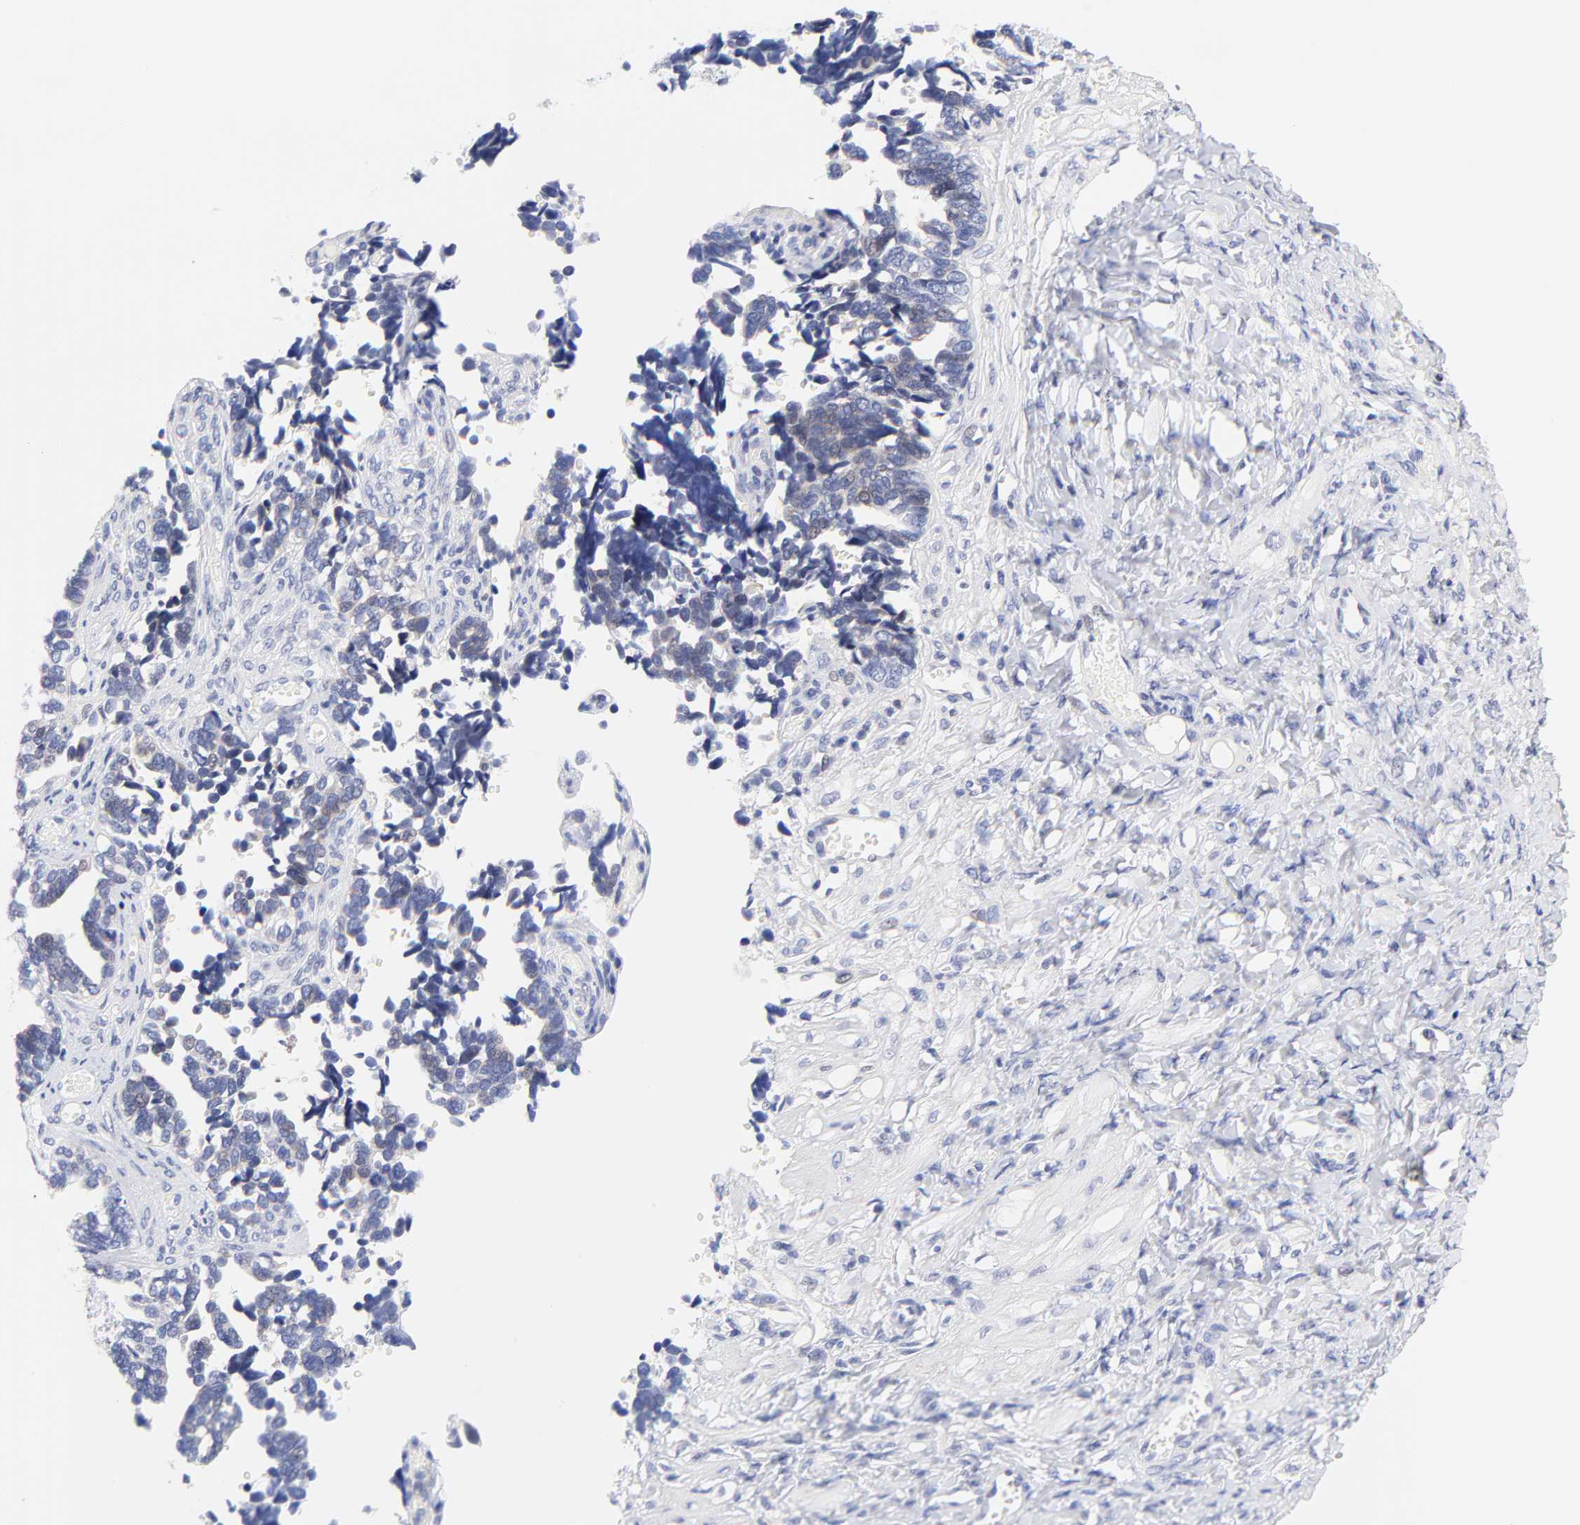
{"staining": {"intensity": "weak", "quantity": "<25%", "location": "nuclear"}, "tissue": "ovarian cancer", "cell_type": "Tumor cells", "image_type": "cancer", "snomed": [{"axis": "morphology", "description": "Cystadenocarcinoma, serous, NOS"}, {"axis": "topography", "description": "Ovary"}], "caption": "This is a micrograph of IHC staining of ovarian cancer, which shows no staining in tumor cells.", "gene": "AFF2", "patient": {"sex": "female", "age": 77}}